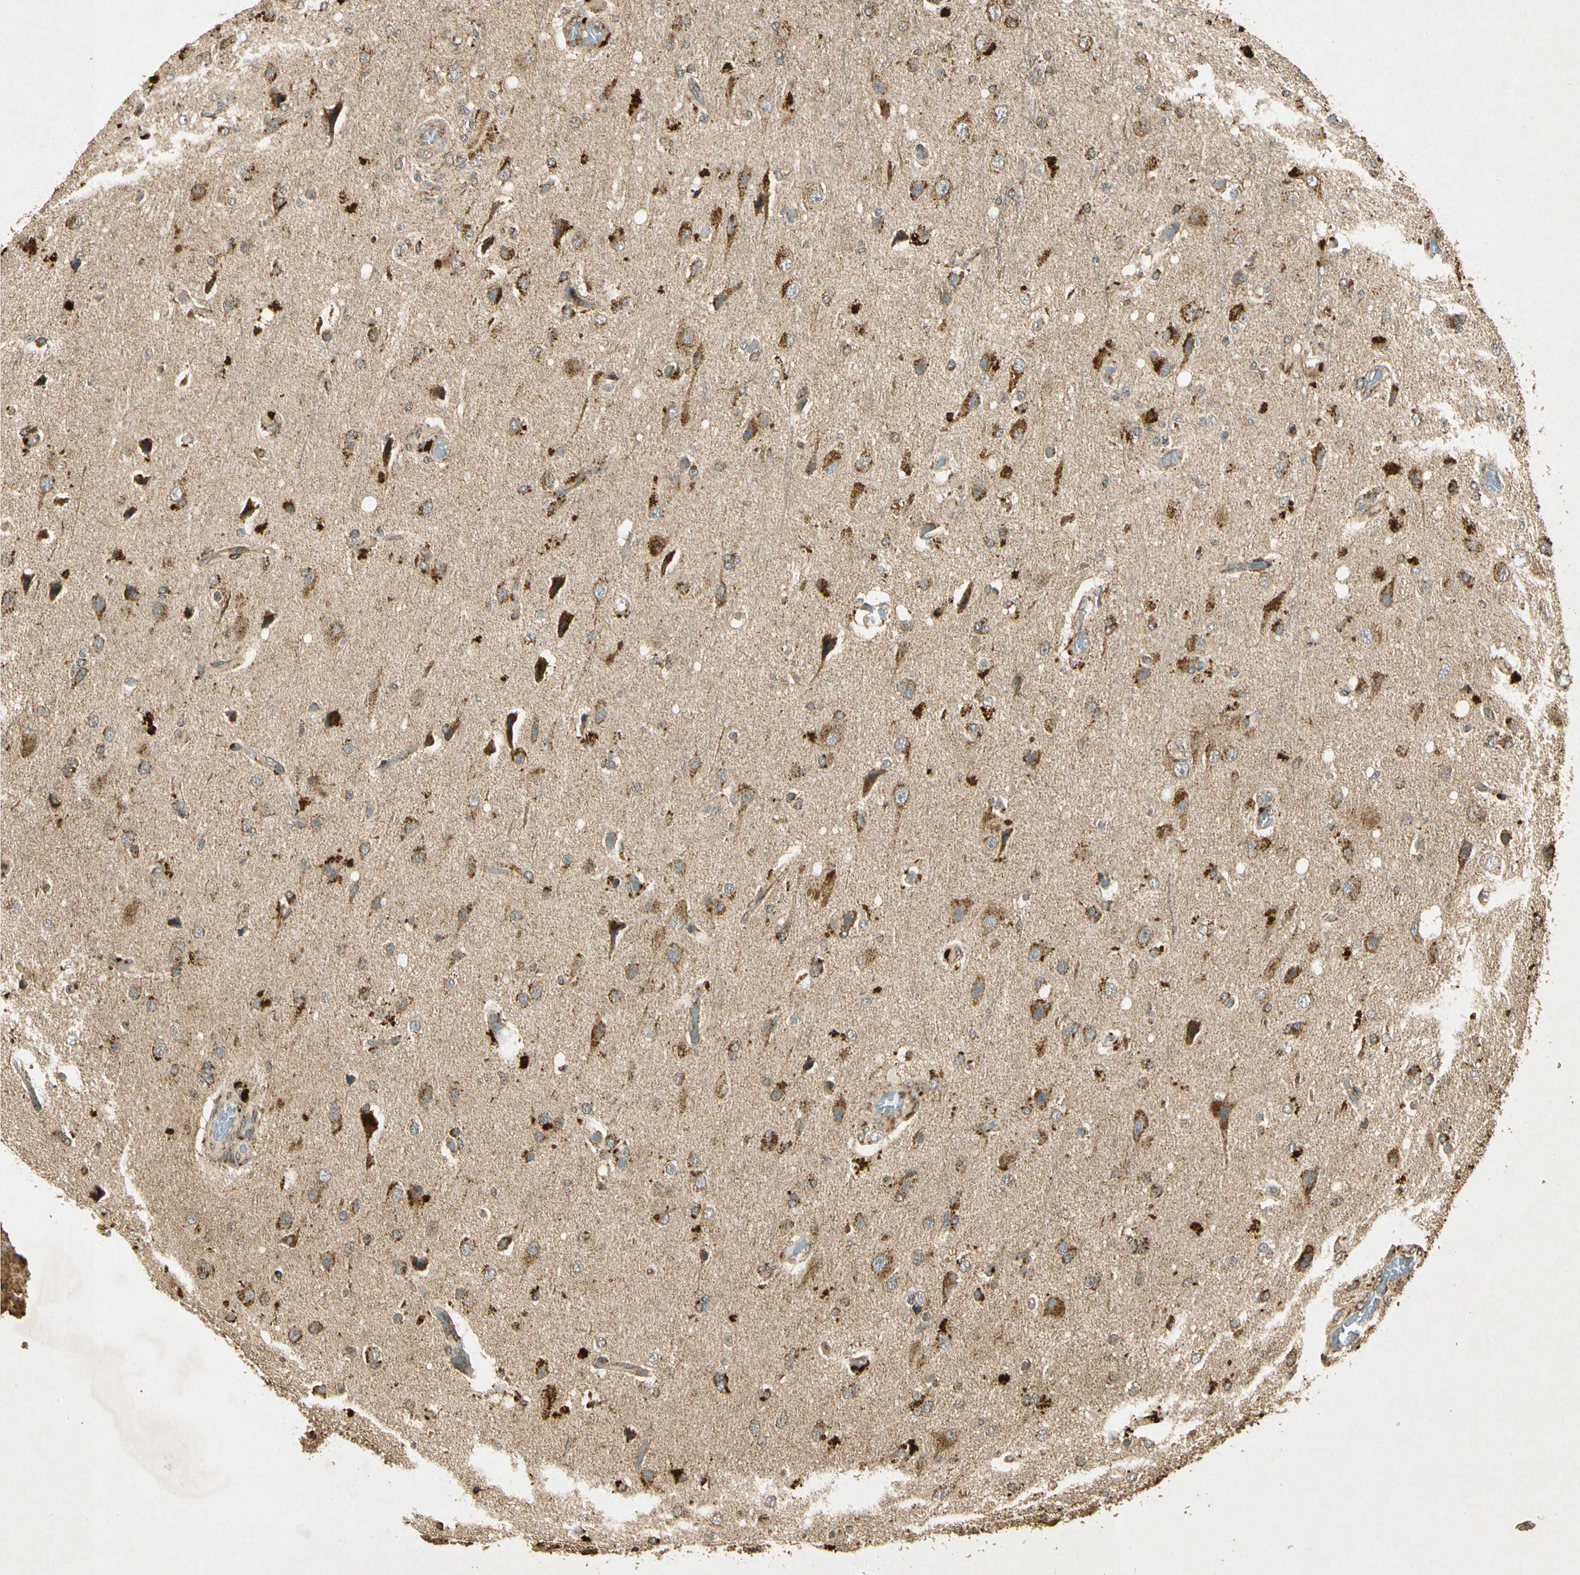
{"staining": {"intensity": "moderate", "quantity": ">75%", "location": "cytoplasmic/membranous"}, "tissue": "glioma", "cell_type": "Tumor cells", "image_type": "cancer", "snomed": [{"axis": "morphology", "description": "Normal tissue, NOS"}, {"axis": "morphology", "description": "Glioma, malignant, High grade"}, {"axis": "topography", "description": "Cerebral cortex"}], "caption": "A high-resolution photomicrograph shows immunohistochemistry staining of glioma, which demonstrates moderate cytoplasmic/membranous positivity in about >75% of tumor cells. (DAB (3,3'-diaminobenzidine) IHC with brightfield microscopy, high magnification).", "gene": "PRDX3", "patient": {"sex": "male", "age": 77}}